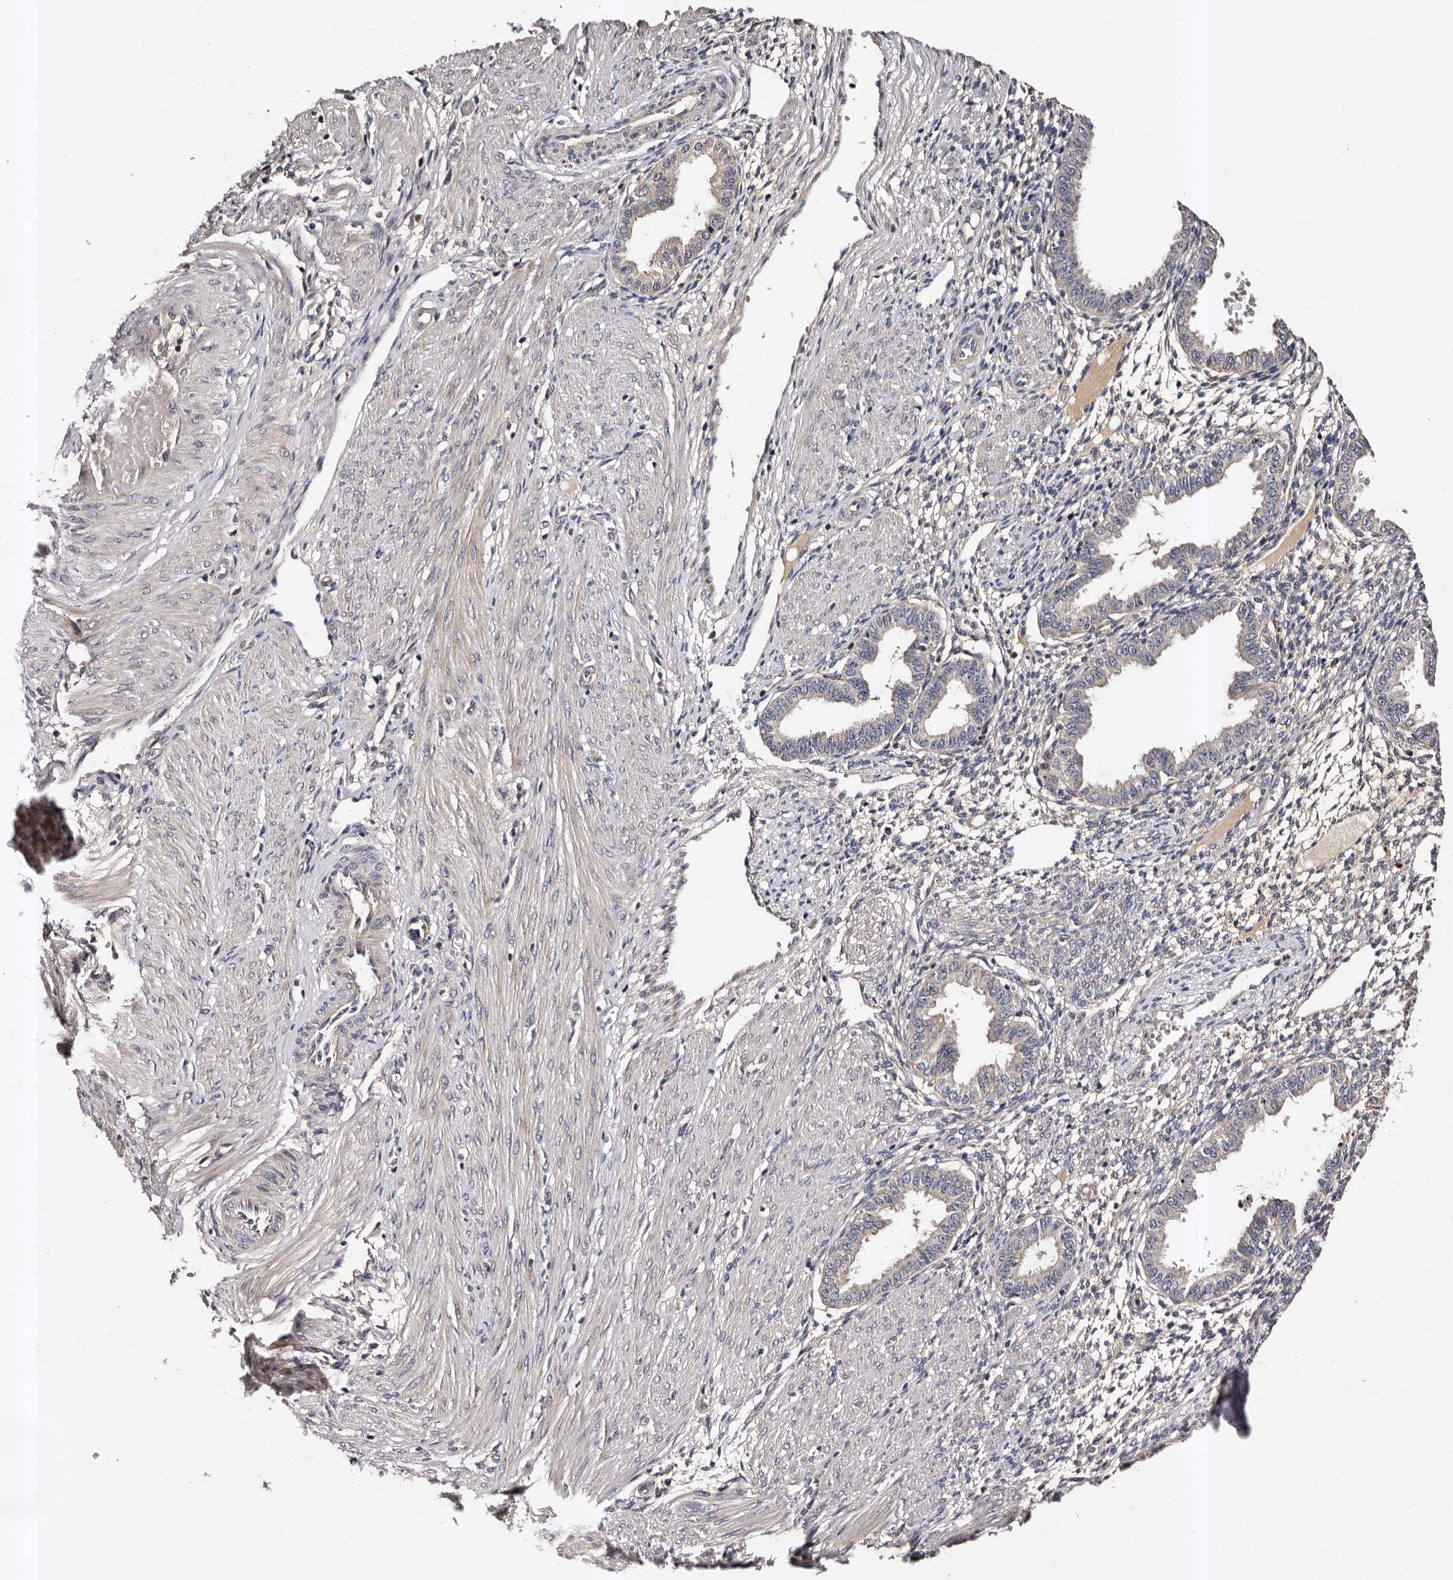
{"staining": {"intensity": "weak", "quantity": "25%-75%", "location": "cytoplasmic/membranous"}, "tissue": "endometrium", "cell_type": "Cells in endometrial stroma", "image_type": "normal", "snomed": [{"axis": "morphology", "description": "Normal tissue, NOS"}, {"axis": "topography", "description": "Endometrium"}], "caption": "IHC micrograph of normal endometrium: endometrium stained using immunohistochemistry shows low levels of weak protein expression localized specifically in the cytoplasmic/membranous of cells in endometrial stroma, appearing as a cytoplasmic/membranous brown color.", "gene": "ADCK5", "patient": {"sex": "female", "age": 33}}